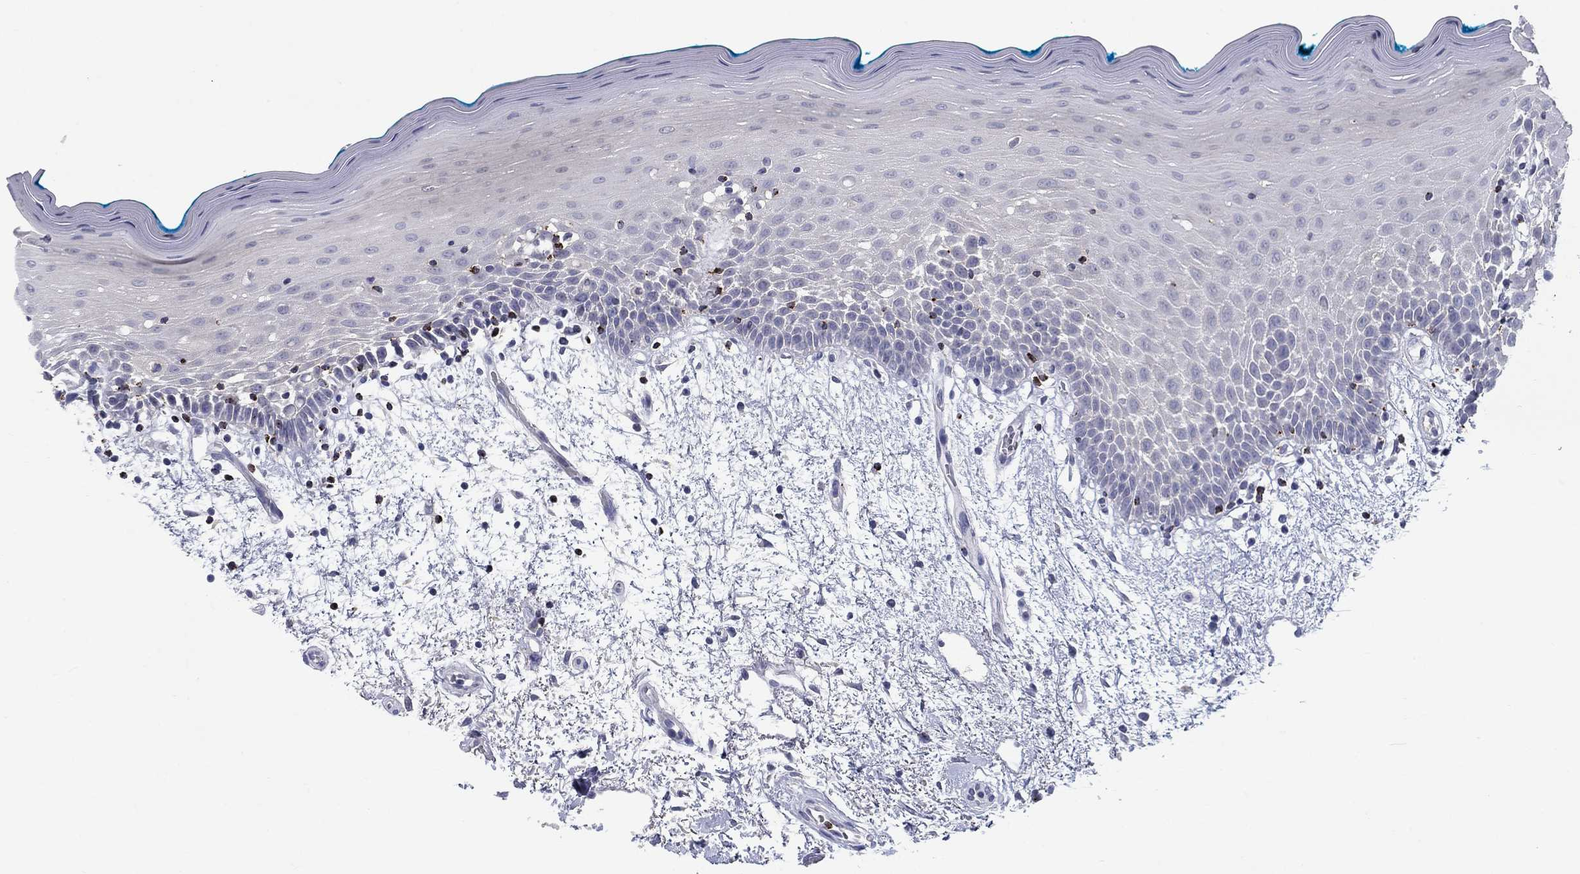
{"staining": {"intensity": "negative", "quantity": "none", "location": "none"}, "tissue": "oral mucosa", "cell_type": "Squamous epithelial cells", "image_type": "normal", "snomed": [{"axis": "morphology", "description": "Normal tissue, NOS"}, {"axis": "morphology", "description": "Squamous cell carcinoma, NOS"}, {"axis": "topography", "description": "Oral tissue"}, {"axis": "topography", "description": "Head-Neck"}], "caption": "IHC image of benign oral mucosa stained for a protein (brown), which demonstrates no expression in squamous epithelial cells.", "gene": "GZMA", "patient": {"sex": "female", "age": 75}}